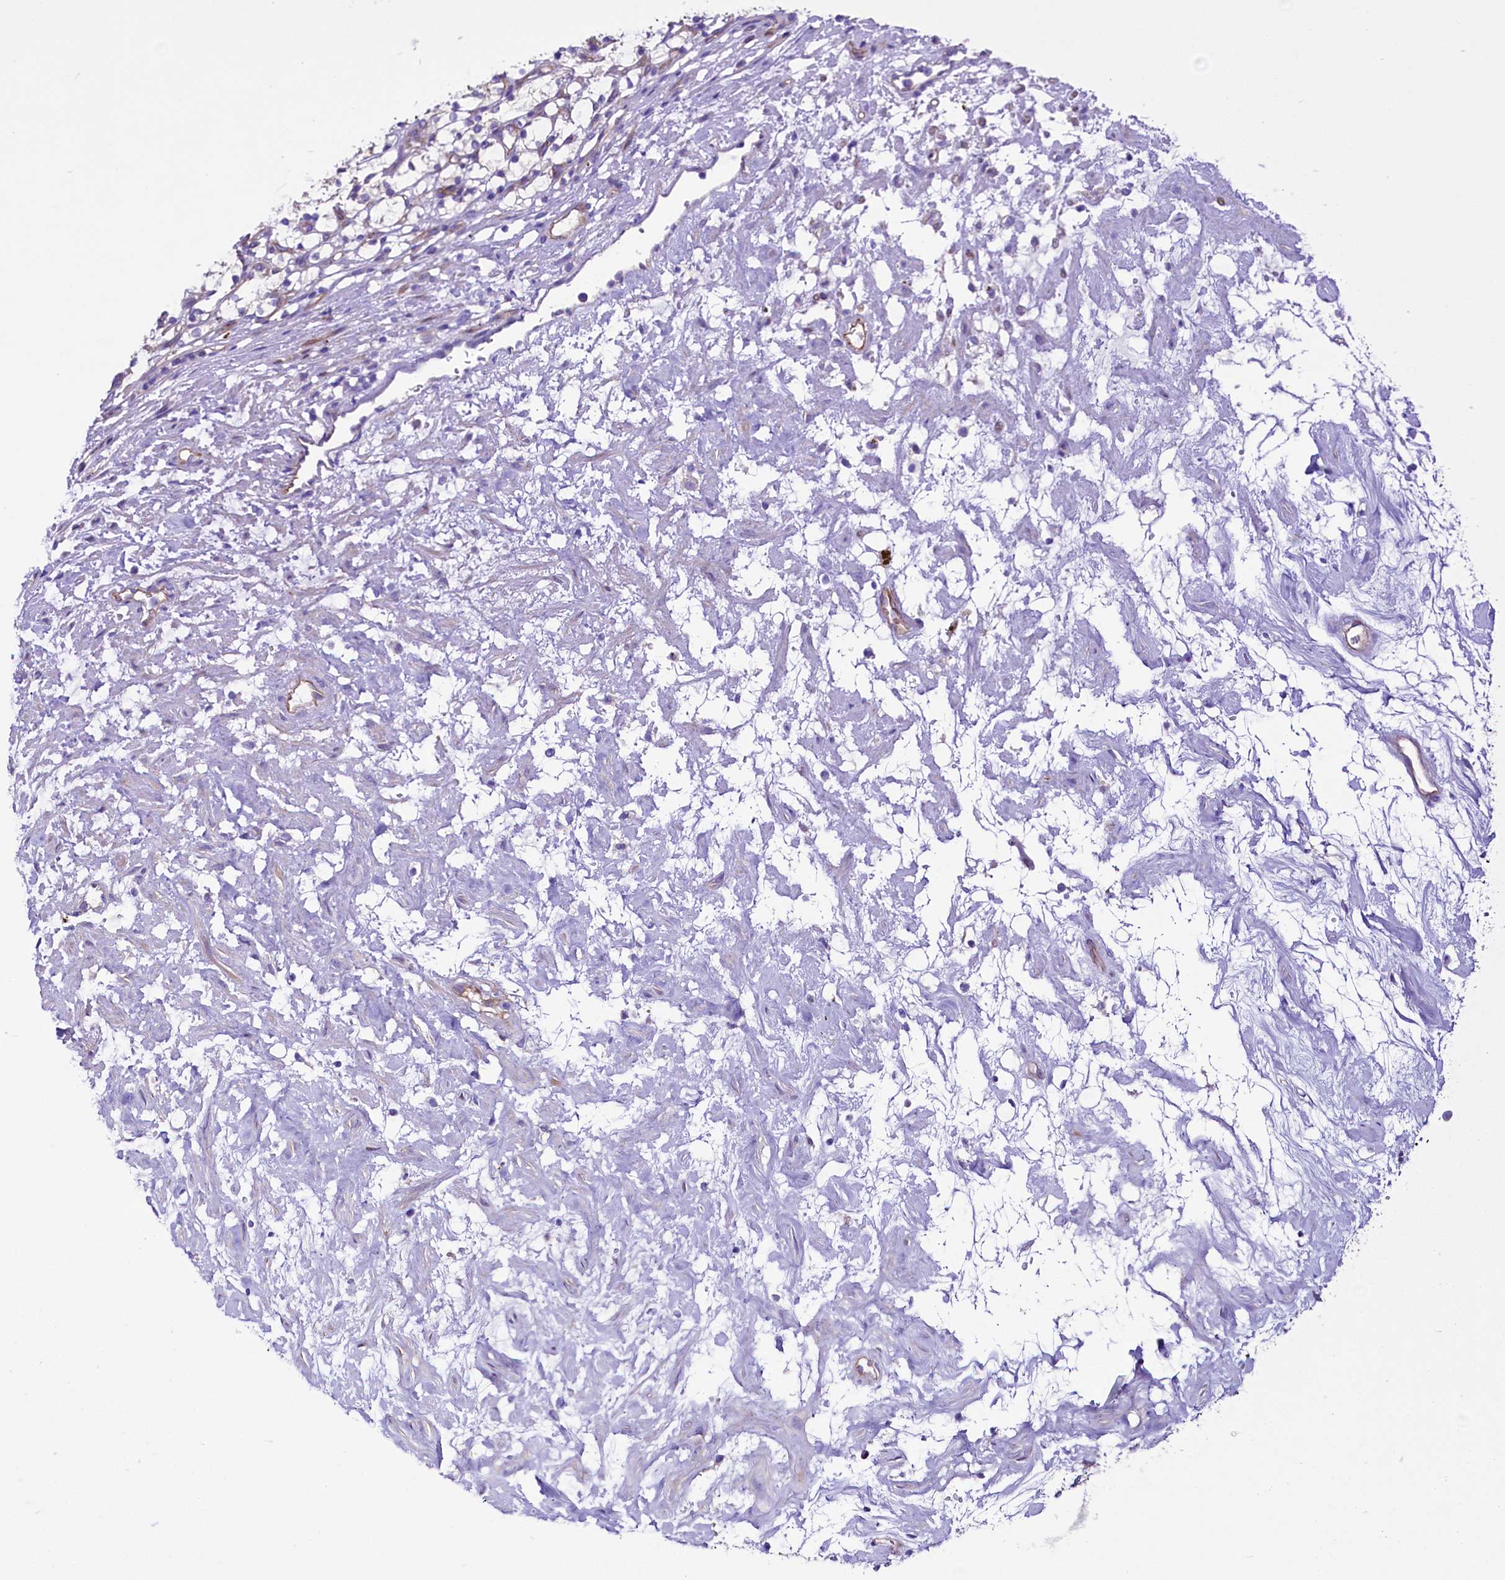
{"staining": {"intensity": "weak", "quantity": "<25%", "location": "cytoplasmic/membranous"}, "tissue": "renal cancer", "cell_type": "Tumor cells", "image_type": "cancer", "snomed": [{"axis": "morphology", "description": "Adenocarcinoma, NOS"}, {"axis": "topography", "description": "Kidney"}], "caption": "Tumor cells are negative for brown protein staining in renal adenocarcinoma.", "gene": "SLF1", "patient": {"sex": "female", "age": 69}}